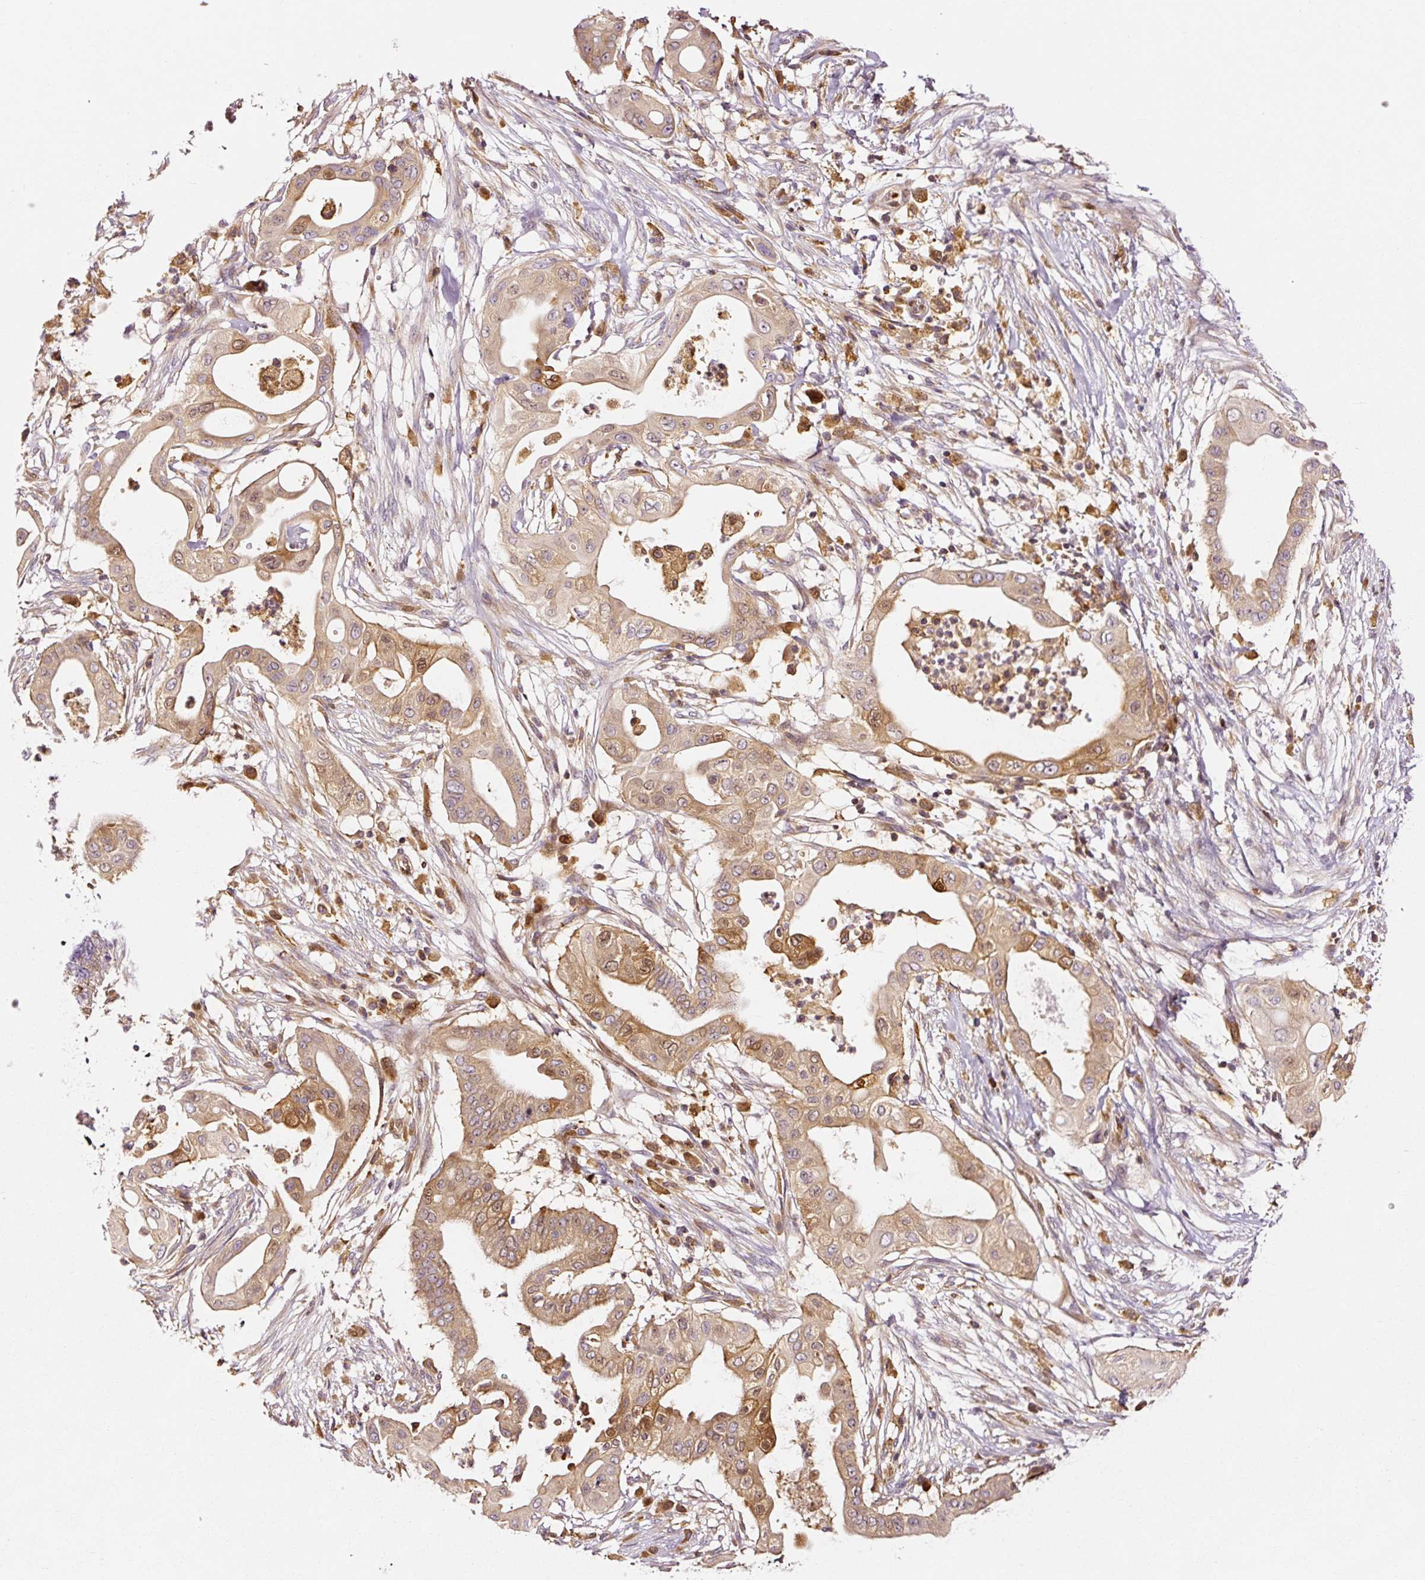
{"staining": {"intensity": "moderate", "quantity": ">75%", "location": "cytoplasmic/membranous,nuclear"}, "tissue": "pancreatic cancer", "cell_type": "Tumor cells", "image_type": "cancer", "snomed": [{"axis": "morphology", "description": "Adenocarcinoma, NOS"}, {"axis": "topography", "description": "Pancreas"}], "caption": "A histopathology image showing moderate cytoplasmic/membranous and nuclear positivity in approximately >75% of tumor cells in pancreatic cancer (adenocarcinoma), as visualized by brown immunohistochemical staining.", "gene": "NAPA", "patient": {"sex": "male", "age": 68}}